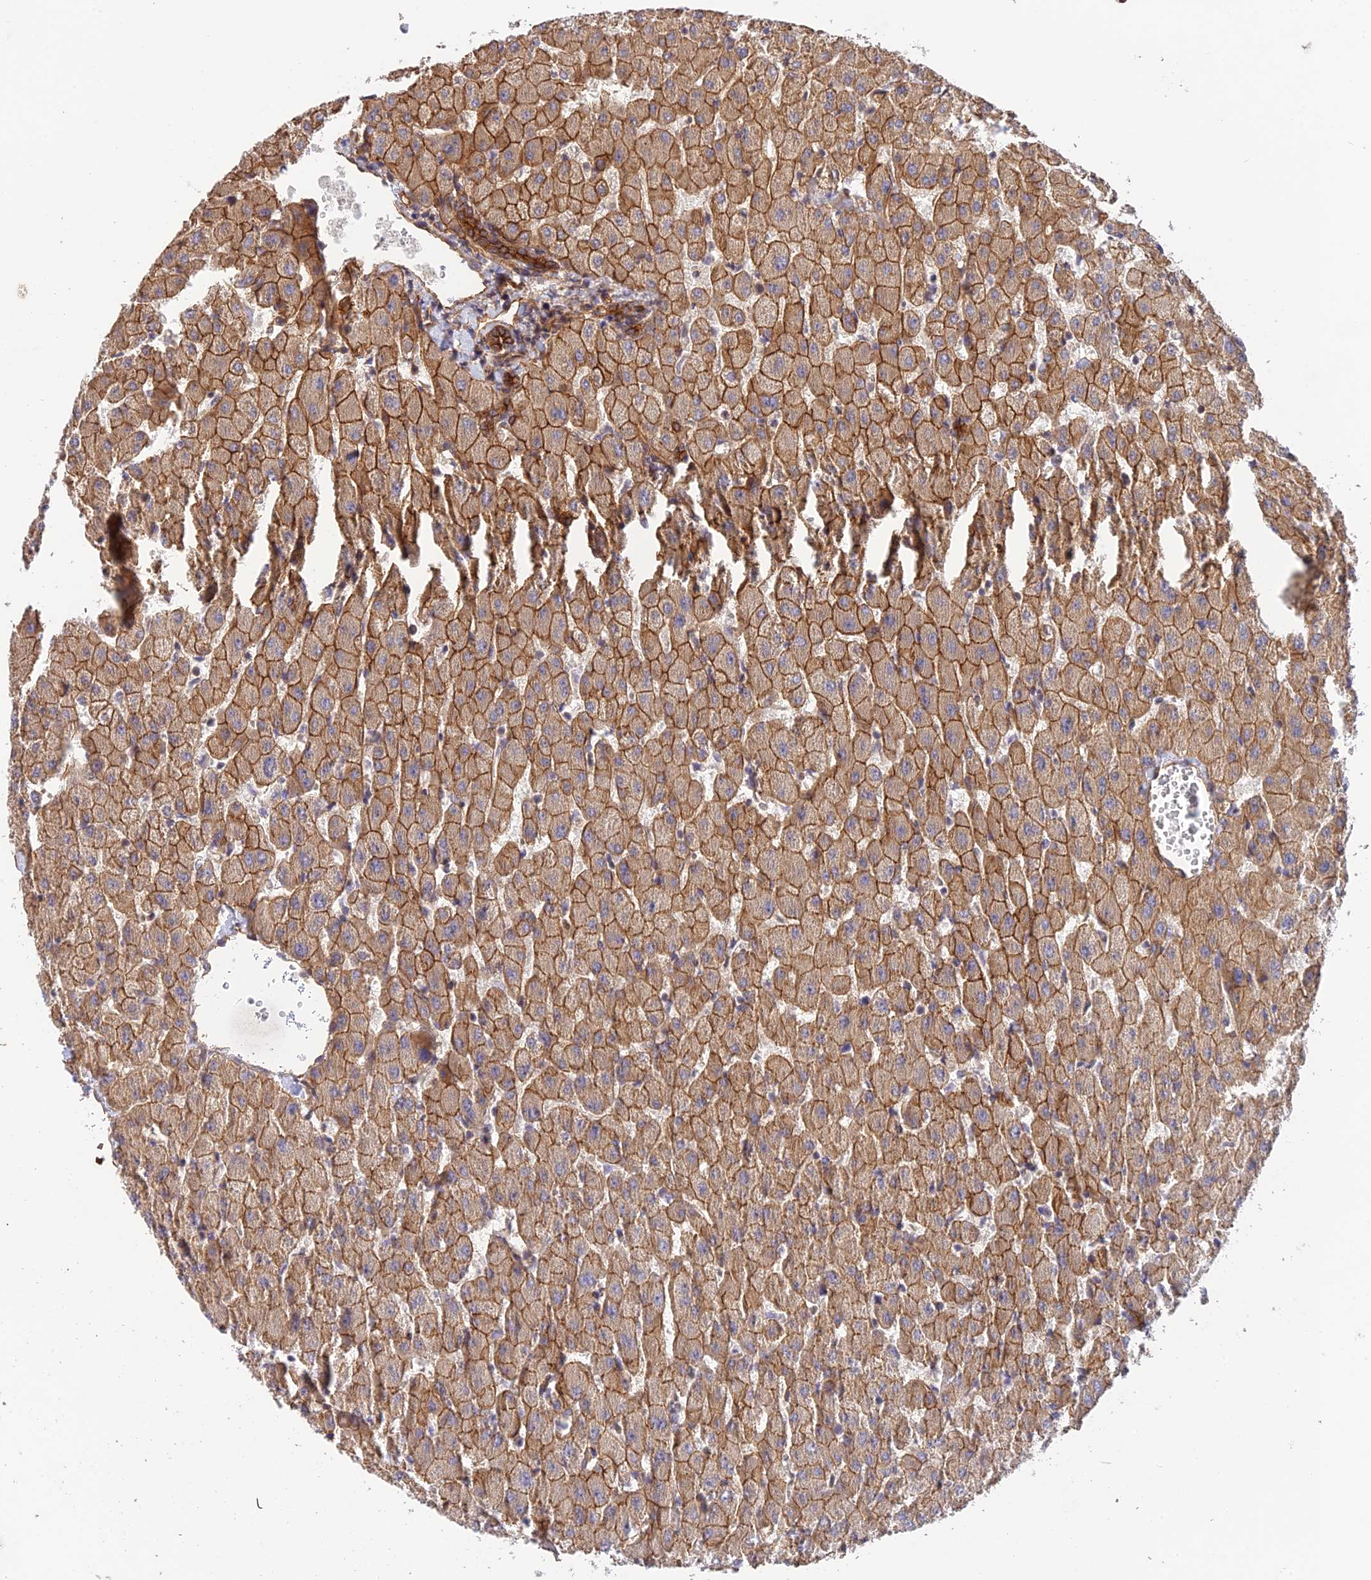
{"staining": {"intensity": "strong", "quantity": ">75%", "location": "cytoplasmic/membranous"}, "tissue": "liver", "cell_type": "Cholangiocytes", "image_type": "normal", "snomed": [{"axis": "morphology", "description": "Normal tissue, NOS"}, {"axis": "topography", "description": "Liver"}], "caption": "This is an image of immunohistochemistry staining of unremarkable liver, which shows strong expression in the cytoplasmic/membranous of cholangiocytes.", "gene": "HOMER2", "patient": {"sex": "female", "age": 63}}